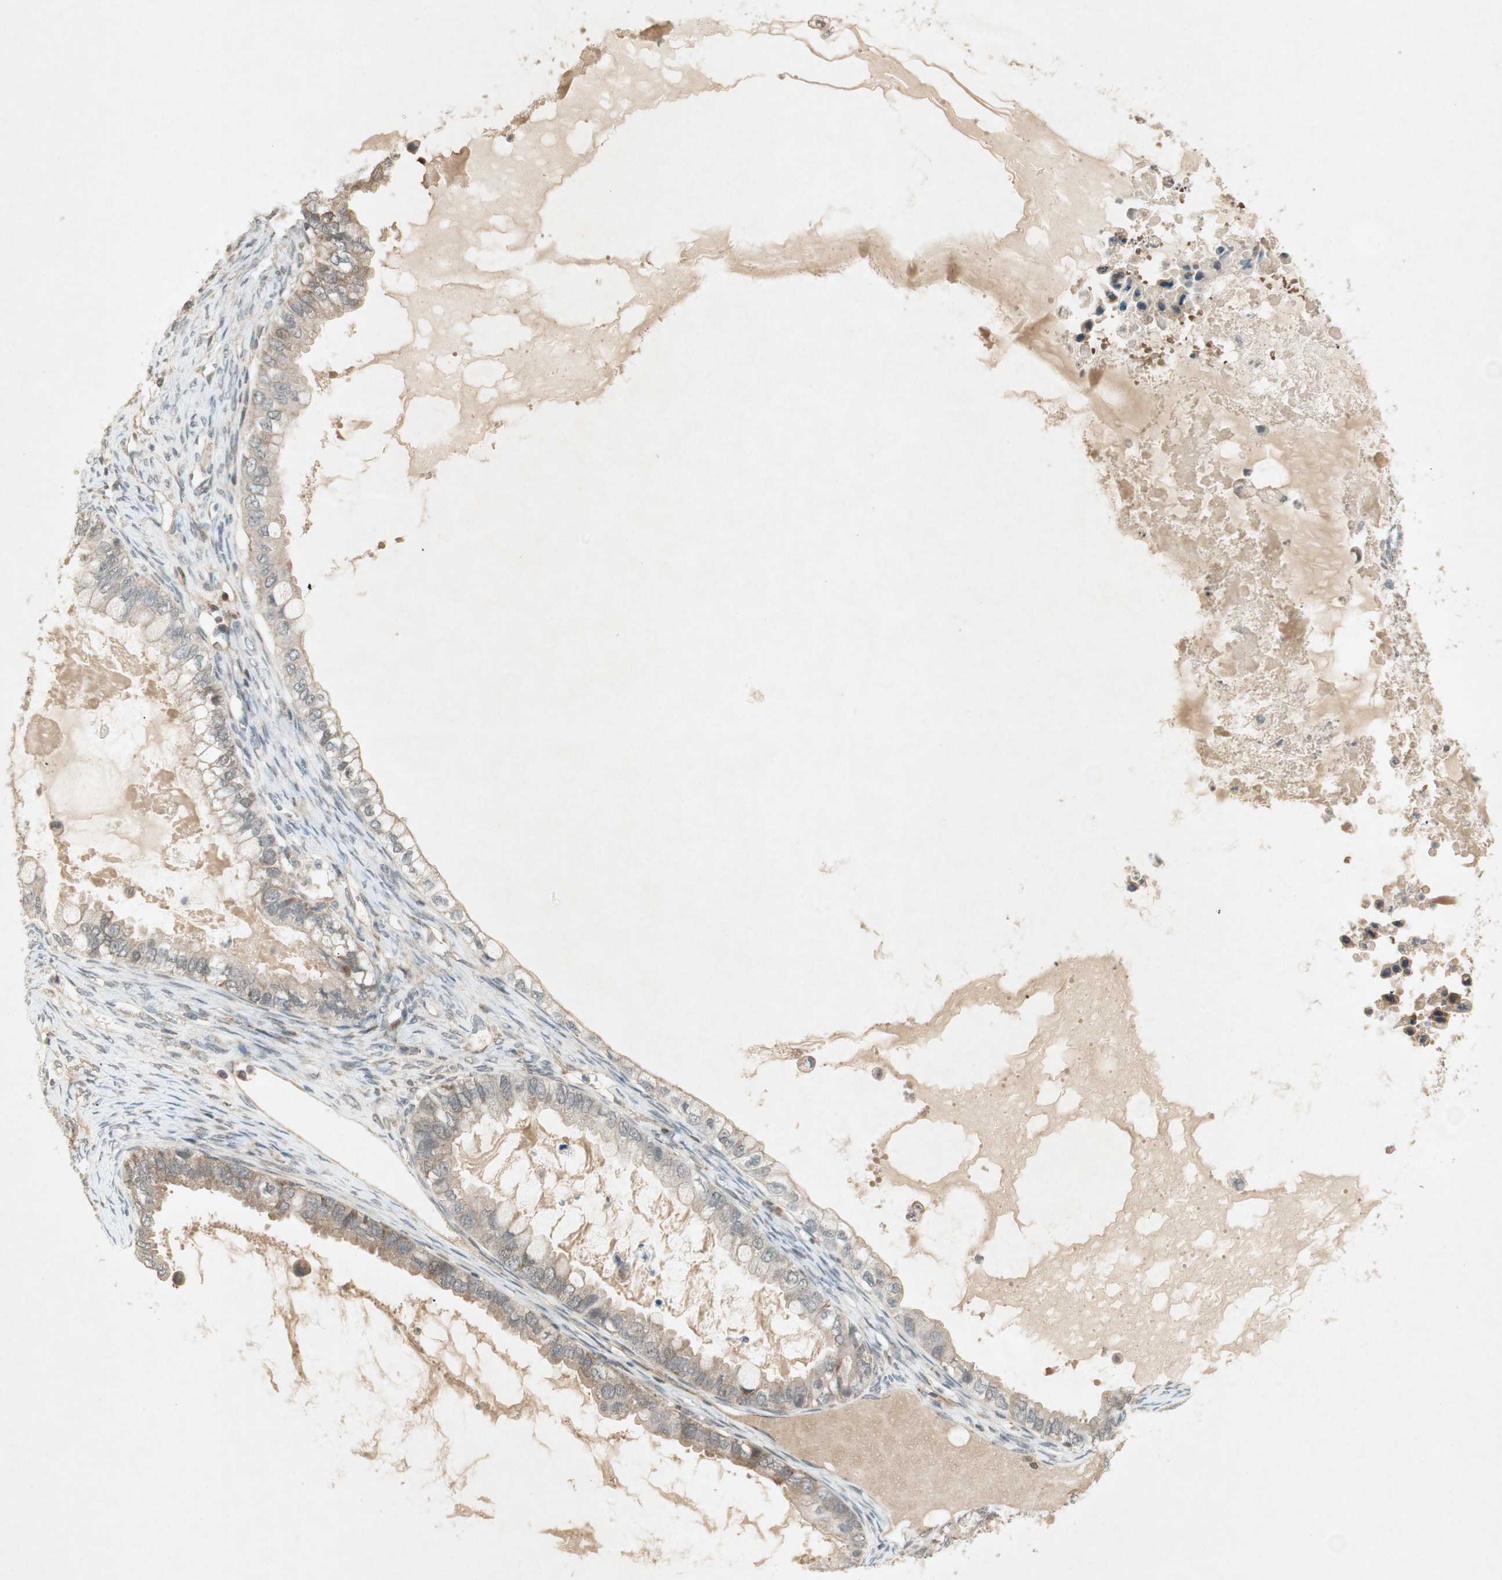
{"staining": {"intensity": "weak", "quantity": "25%-75%", "location": "cytoplasmic/membranous"}, "tissue": "ovarian cancer", "cell_type": "Tumor cells", "image_type": "cancer", "snomed": [{"axis": "morphology", "description": "Cystadenocarcinoma, mucinous, NOS"}, {"axis": "topography", "description": "Ovary"}], "caption": "Immunohistochemistry (IHC) histopathology image of ovarian cancer stained for a protein (brown), which demonstrates low levels of weak cytoplasmic/membranous staining in approximately 25%-75% of tumor cells.", "gene": "USP2", "patient": {"sex": "female", "age": 80}}